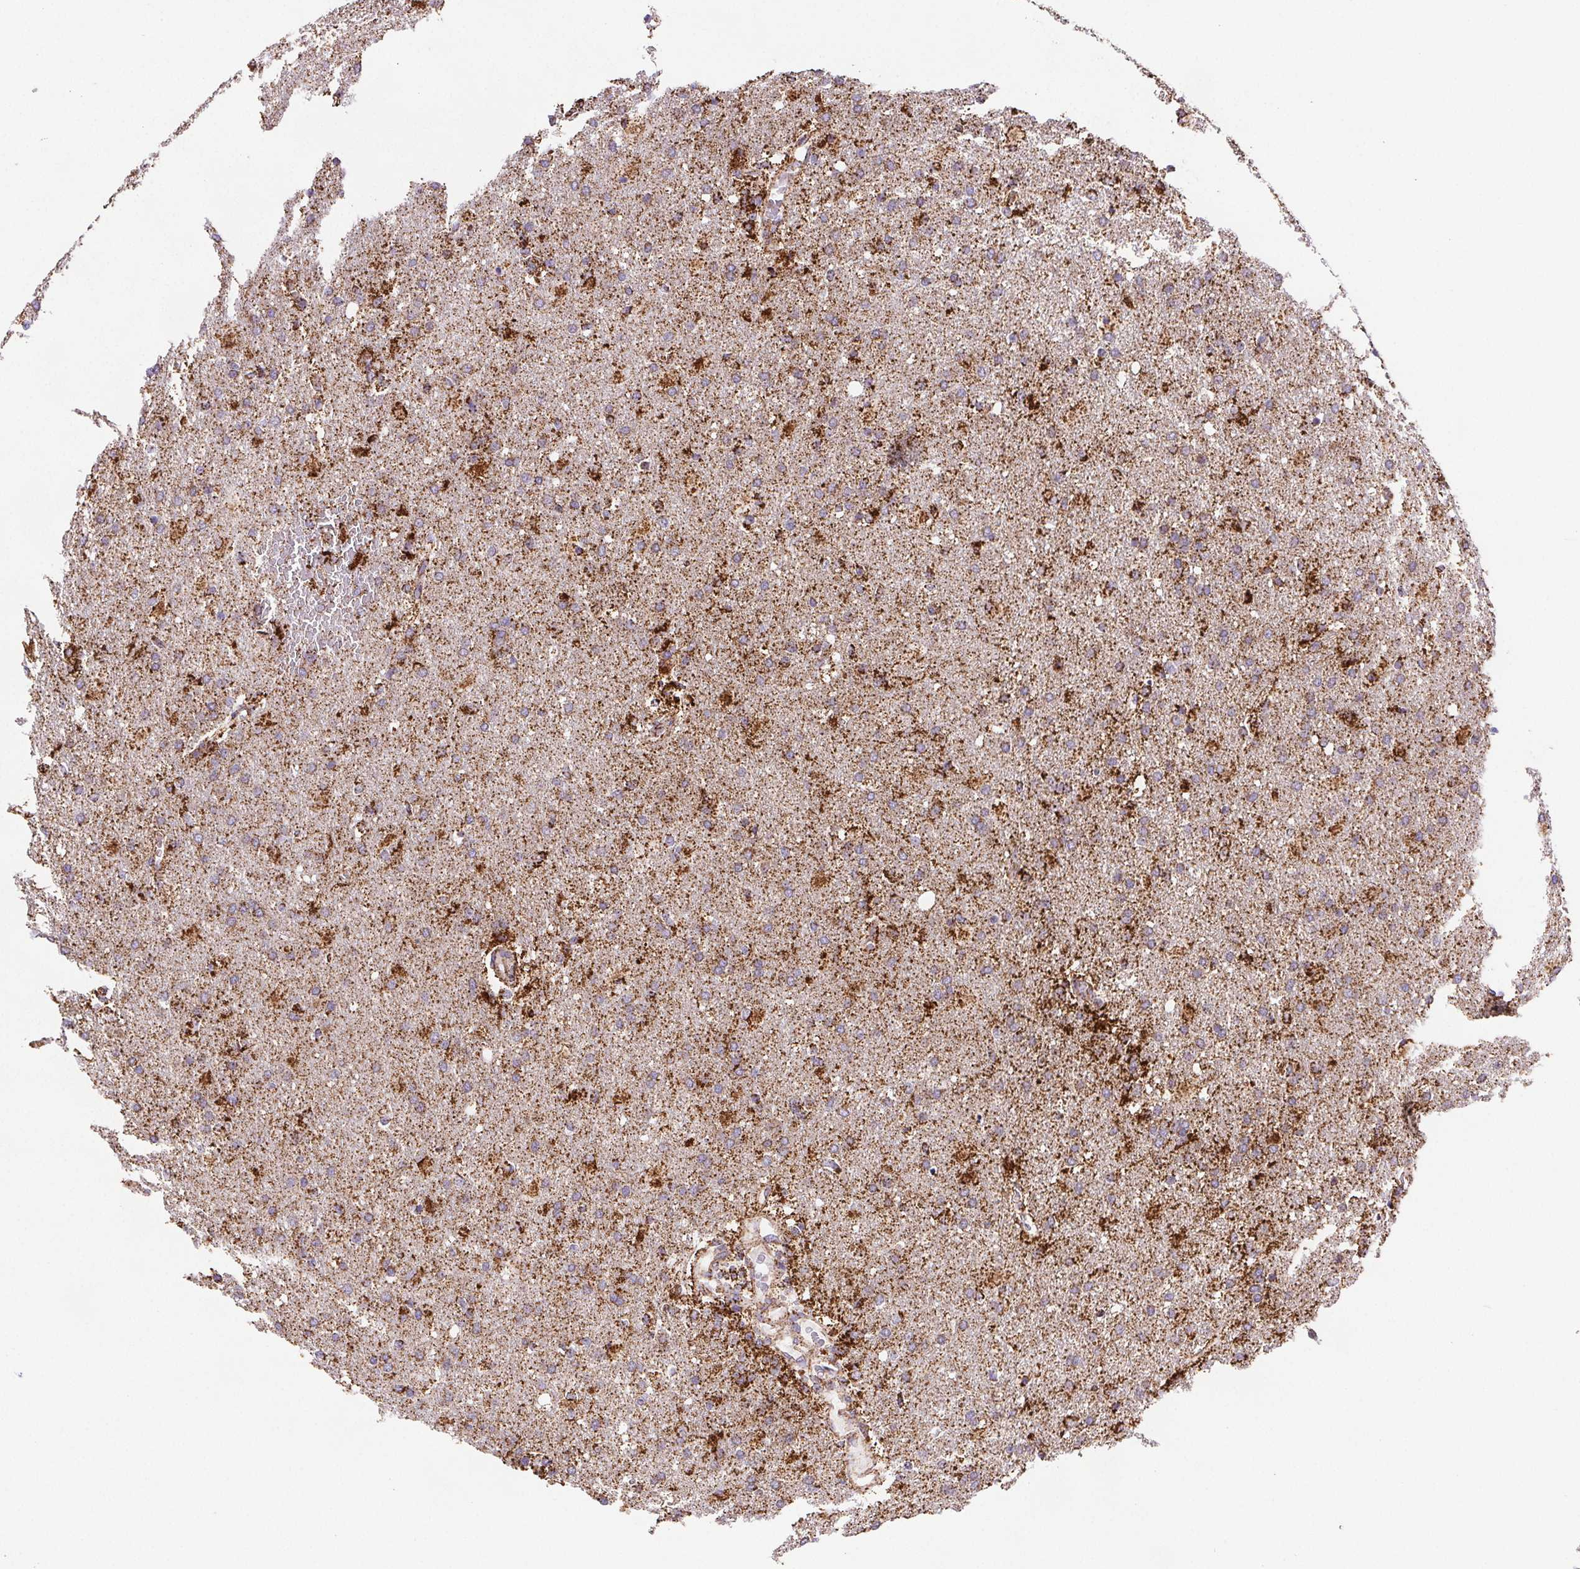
{"staining": {"intensity": "moderate", "quantity": ">75%", "location": "cytoplasmic/membranous"}, "tissue": "glioma", "cell_type": "Tumor cells", "image_type": "cancer", "snomed": [{"axis": "morphology", "description": "Glioma, malignant, High grade"}, {"axis": "topography", "description": "Brain"}], "caption": "This histopathology image shows immunohistochemistry staining of malignant glioma (high-grade), with medium moderate cytoplasmic/membranous positivity in approximately >75% of tumor cells.", "gene": "NIPSNAP2", "patient": {"sex": "male", "age": 68}}